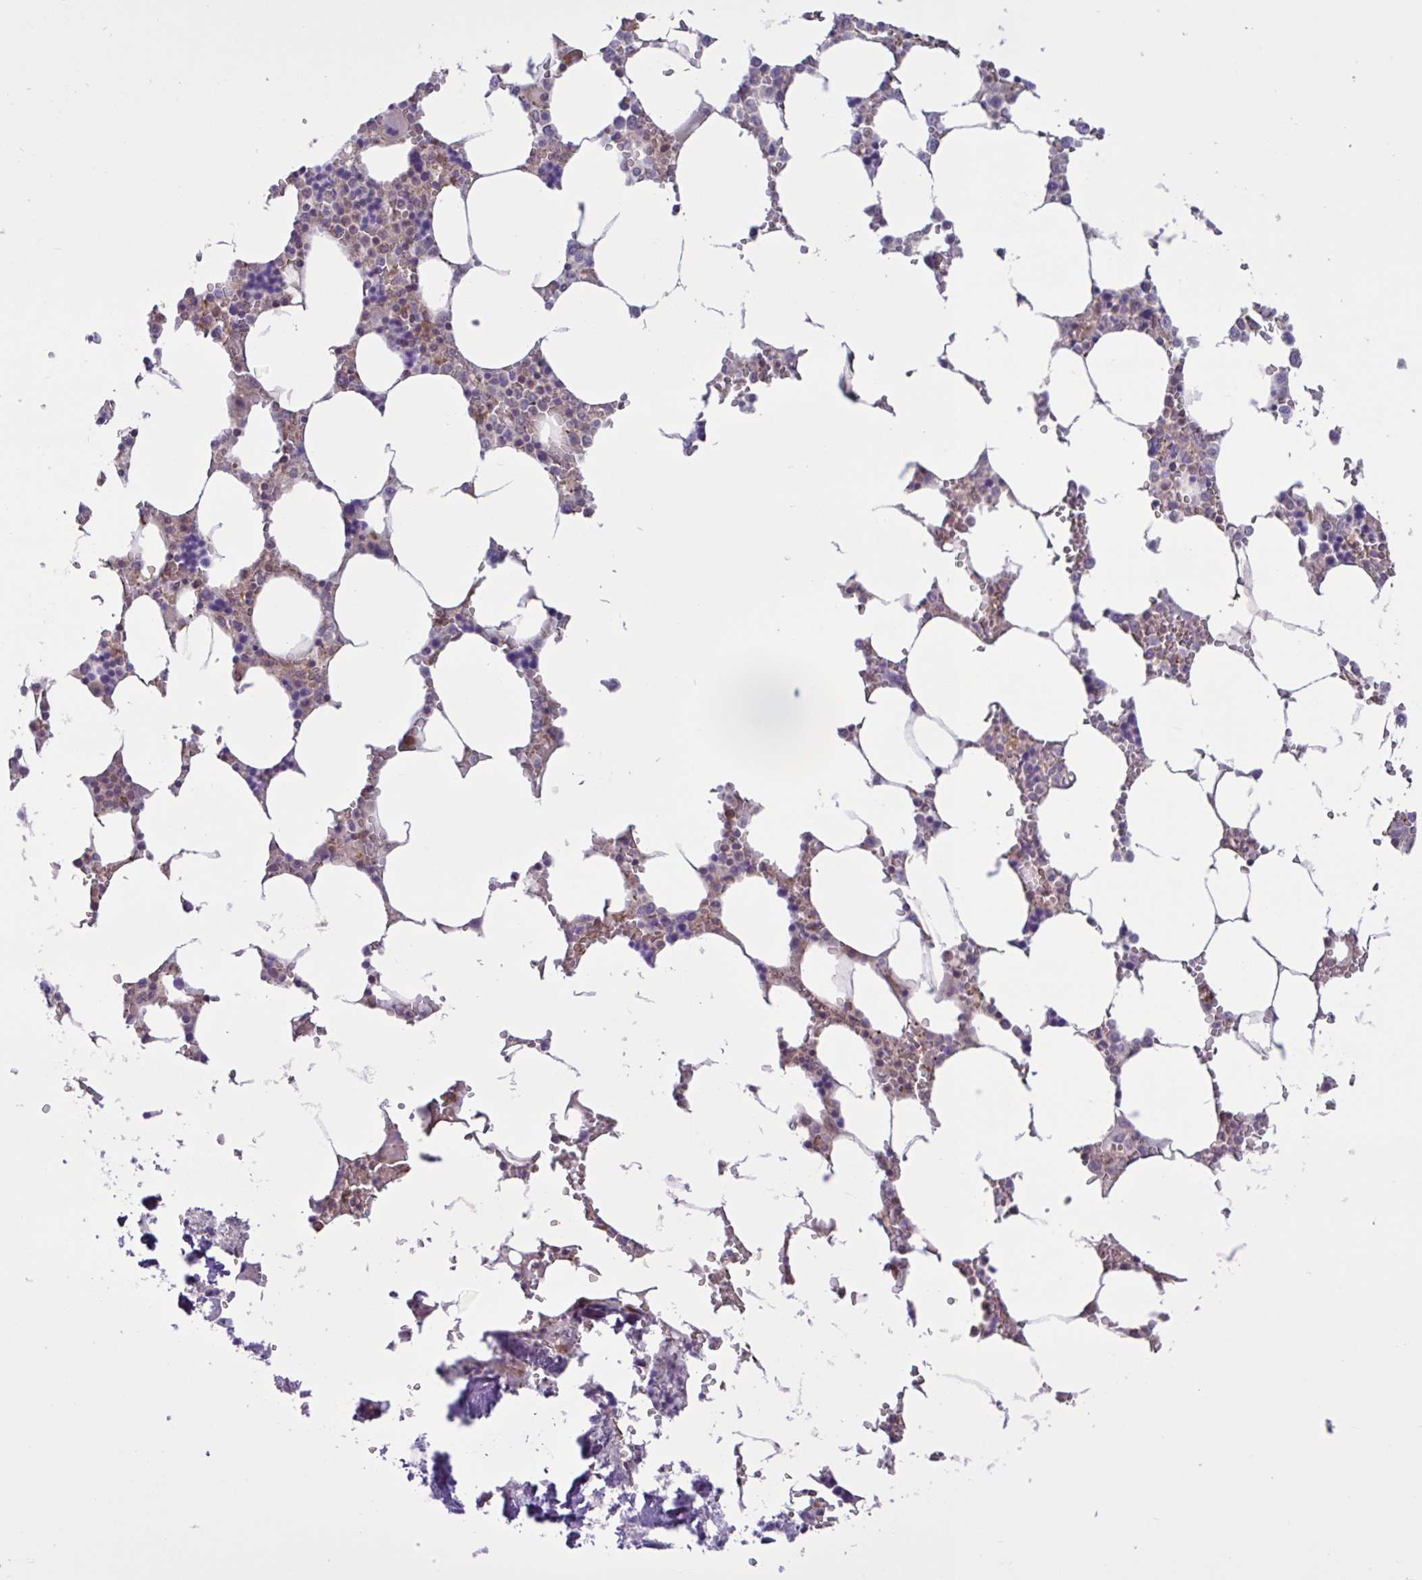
{"staining": {"intensity": "weak", "quantity": "<25%", "location": "cytoplasmic/membranous,nuclear"}, "tissue": "bone marrow", "cell_type": "Hematopoietic cells", "image_type": "normal", "snomed": [{"axis": "morphology", "description": "Normal tissue, NOS"}, {"axis": "topography", "description": "Bone marrow"}], "caption": "Hematopoietic cells show no significant protein expression in benign bone marrow. (DAB IHC with hematoxylin counter stain).", "gene": "GLTP", "patient": {"sex": "male", "age": 64}}